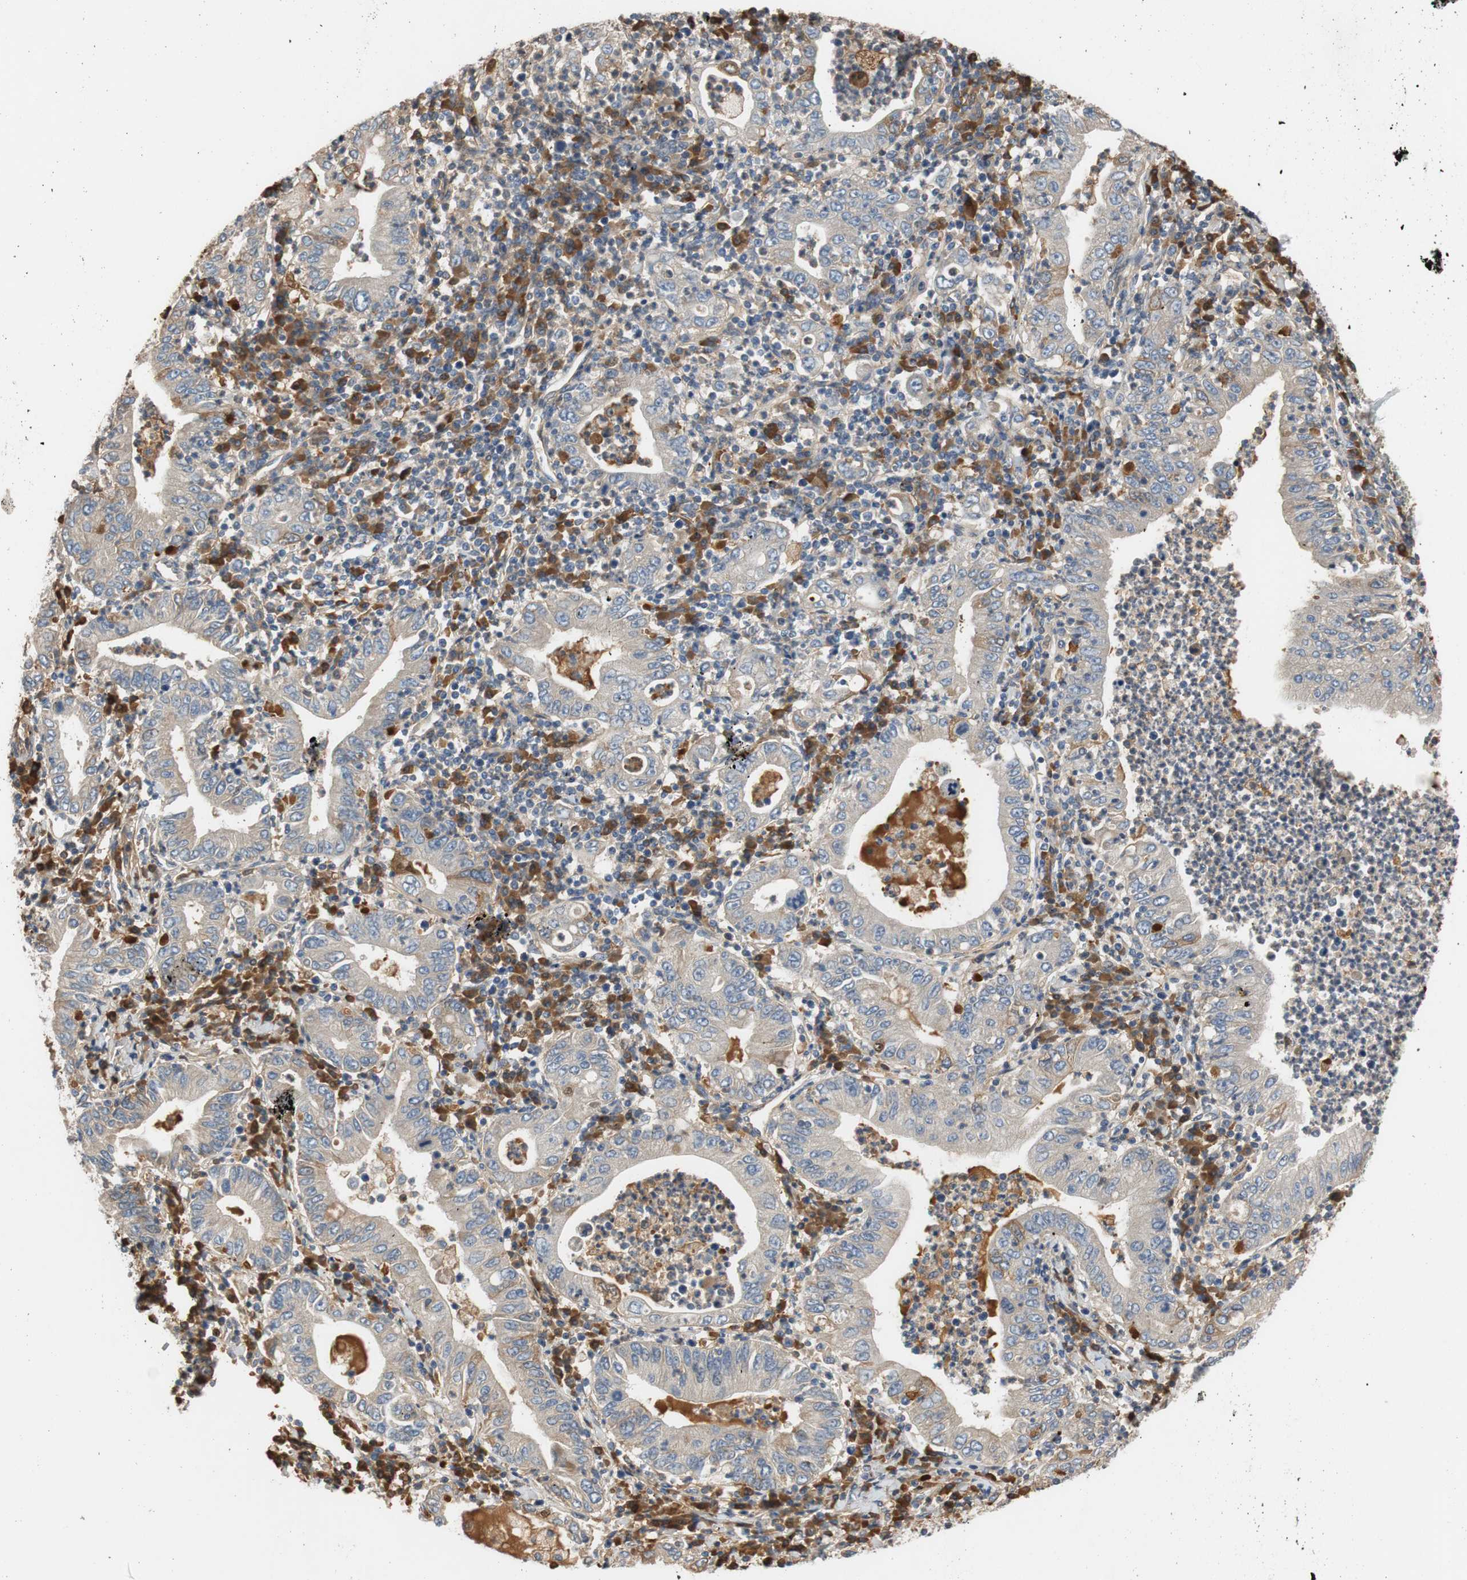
{"staining": {"intensity": "weak", "quantity": ">75%", "location": "cytoplasmic/membranous"}, "tissue": "stomach cancer", "cell_type": "Tumor cells", "image_type": "cancer", "snomed": [{"axis": "morphology", "description": "Normal tissue, NOS"}, {"axis": "morphology", "description": "Adenocarcinoma, NOS"}, {"axis": "topography", "description": "Esophagus"}, {"axis": "topography", "description": "Stomach, upper"}, {"axis": "topography", "description": "Peripheral nerve tissue"}], "caption": "Protein staining reveals weak cytoplasmic/membranous positivity in approximately >75% of tumor cells in adenocarcinoma (stomach). (DAB IHC with brightfield microscopy, high magnification).", "gene": "C4A", "patient": {"sex": "male", "age": 62}}